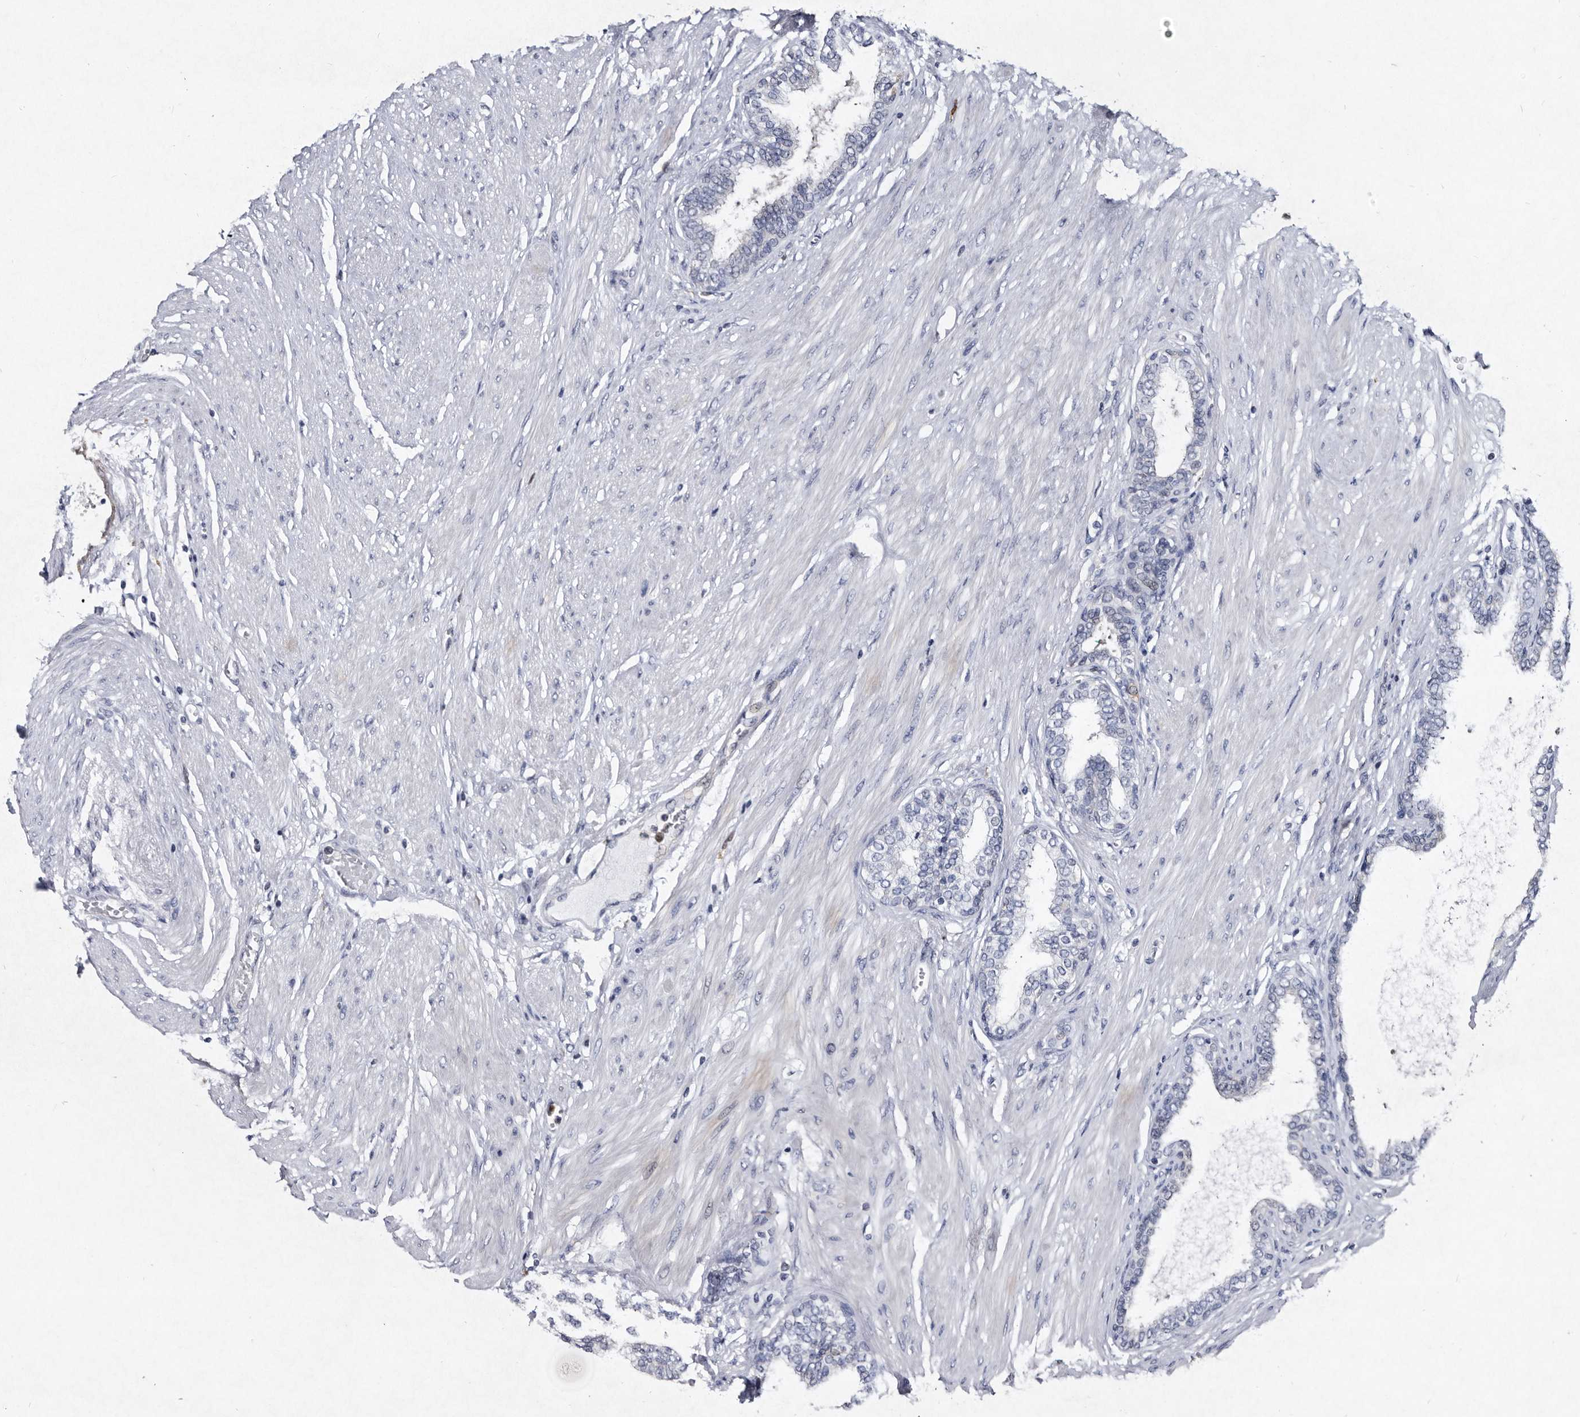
{"staining": {"intensity": "negative", "quantity": "none", "location": "none"}, "tissue": "prostate cancer", "cell_type": "Tumor cells", "image_type": "cancer", "snomed": [{"axis": "morphology", "description": "Adenocarcinoma, Low grade"}, {"axis": "topography", "description": "Prostate"}], "caption": "DAB (3,3'-diaminobenzidine) immunohistochemical staining of human prostate low-grade adenocarcinoma shows no significant expression in tumor cells.", "gene": "SERPINB8", "patient": {"sex": "male", "age": 57}}